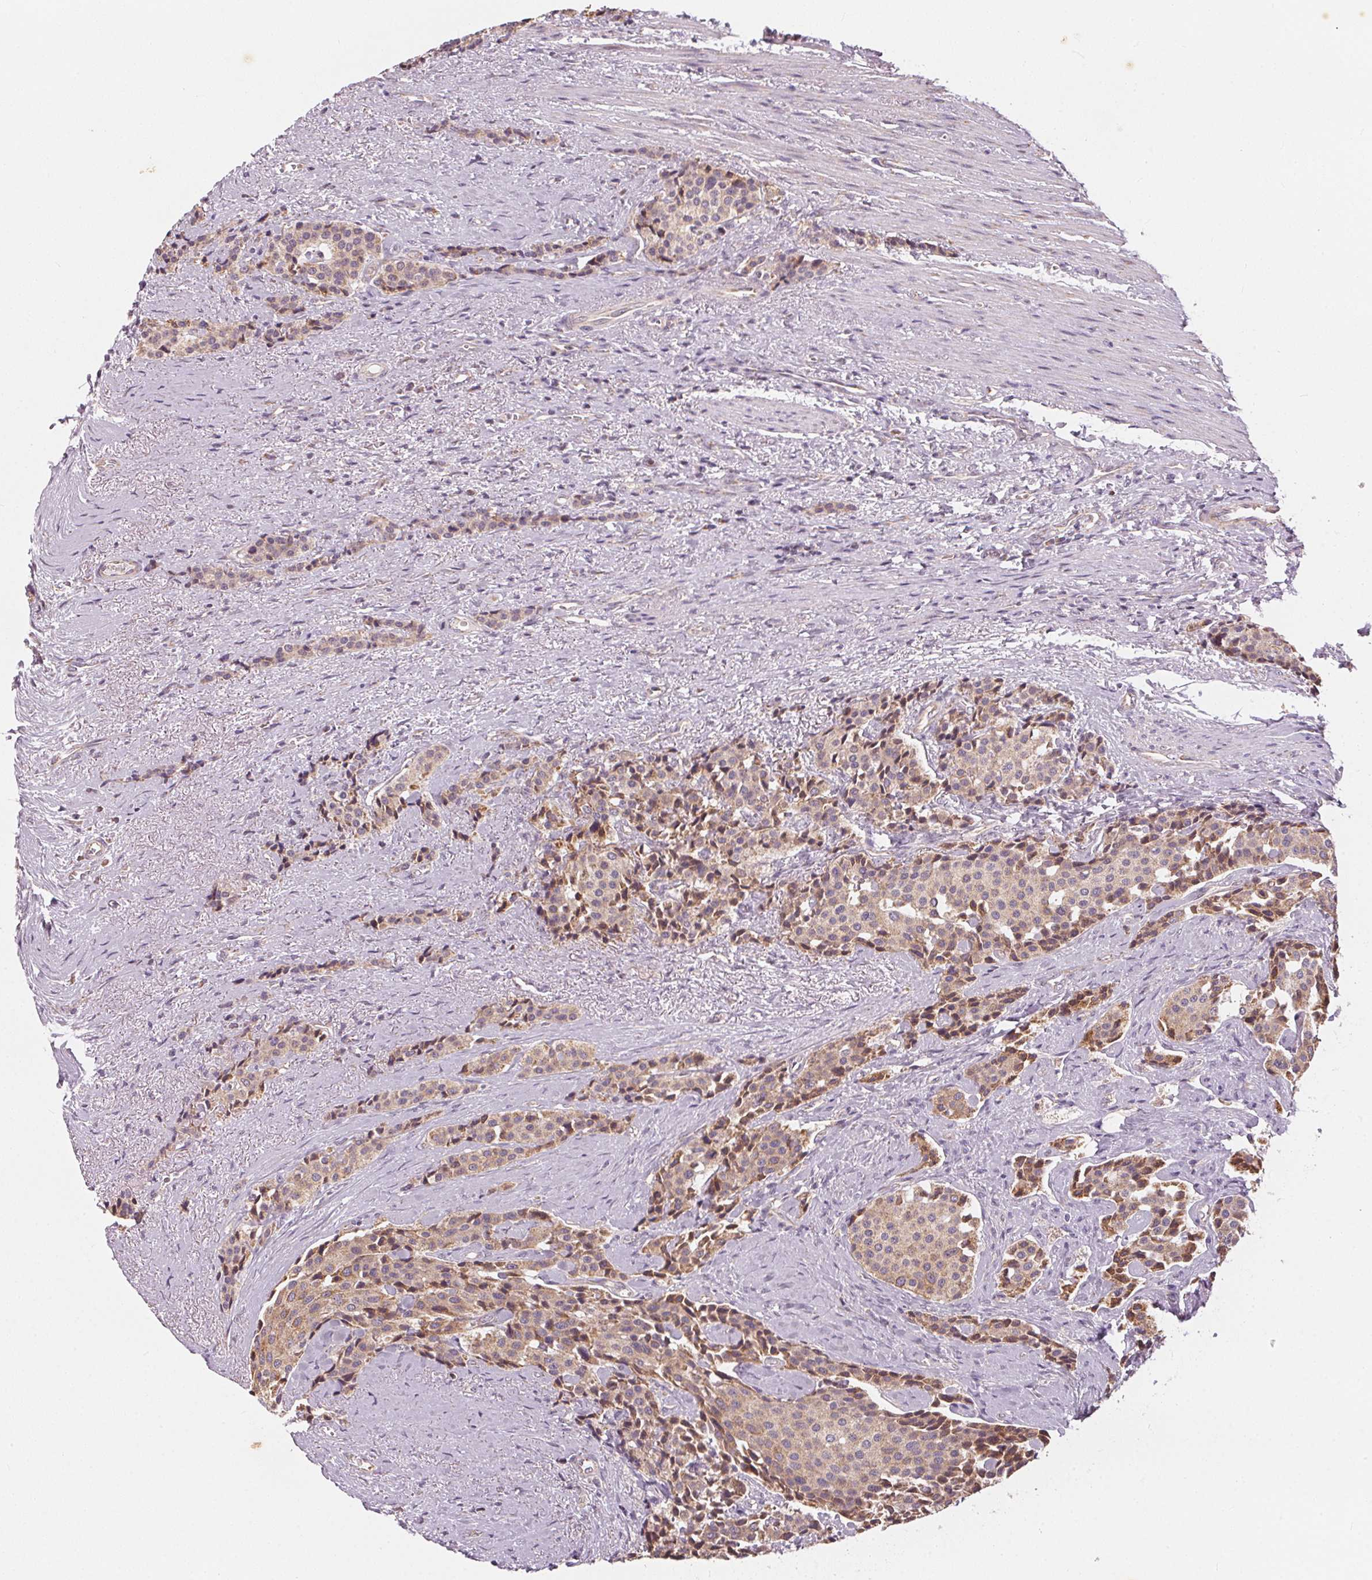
{"staining": {"intensity": "weak", "quantity": ">75%", "location": "cytoplasmic/membranous"}, "tissue": "carcinoid", "cell_type": "Tumor cells", "image_type": "cancer", "snomed": [{"axis": "morphology", "description": "Carcinoid, malignant, NOS"}, {"axis": "topography", "description": "Small intestine"}], "caption": "Weak cytoplasmic/membranous positivity for a protein is present in approximately >75% of tumor cells of carcinoid using immunohistochemistry (IHC).", "gene": "MATCAP1", "patient": {"sex": "male", "age": 73}}